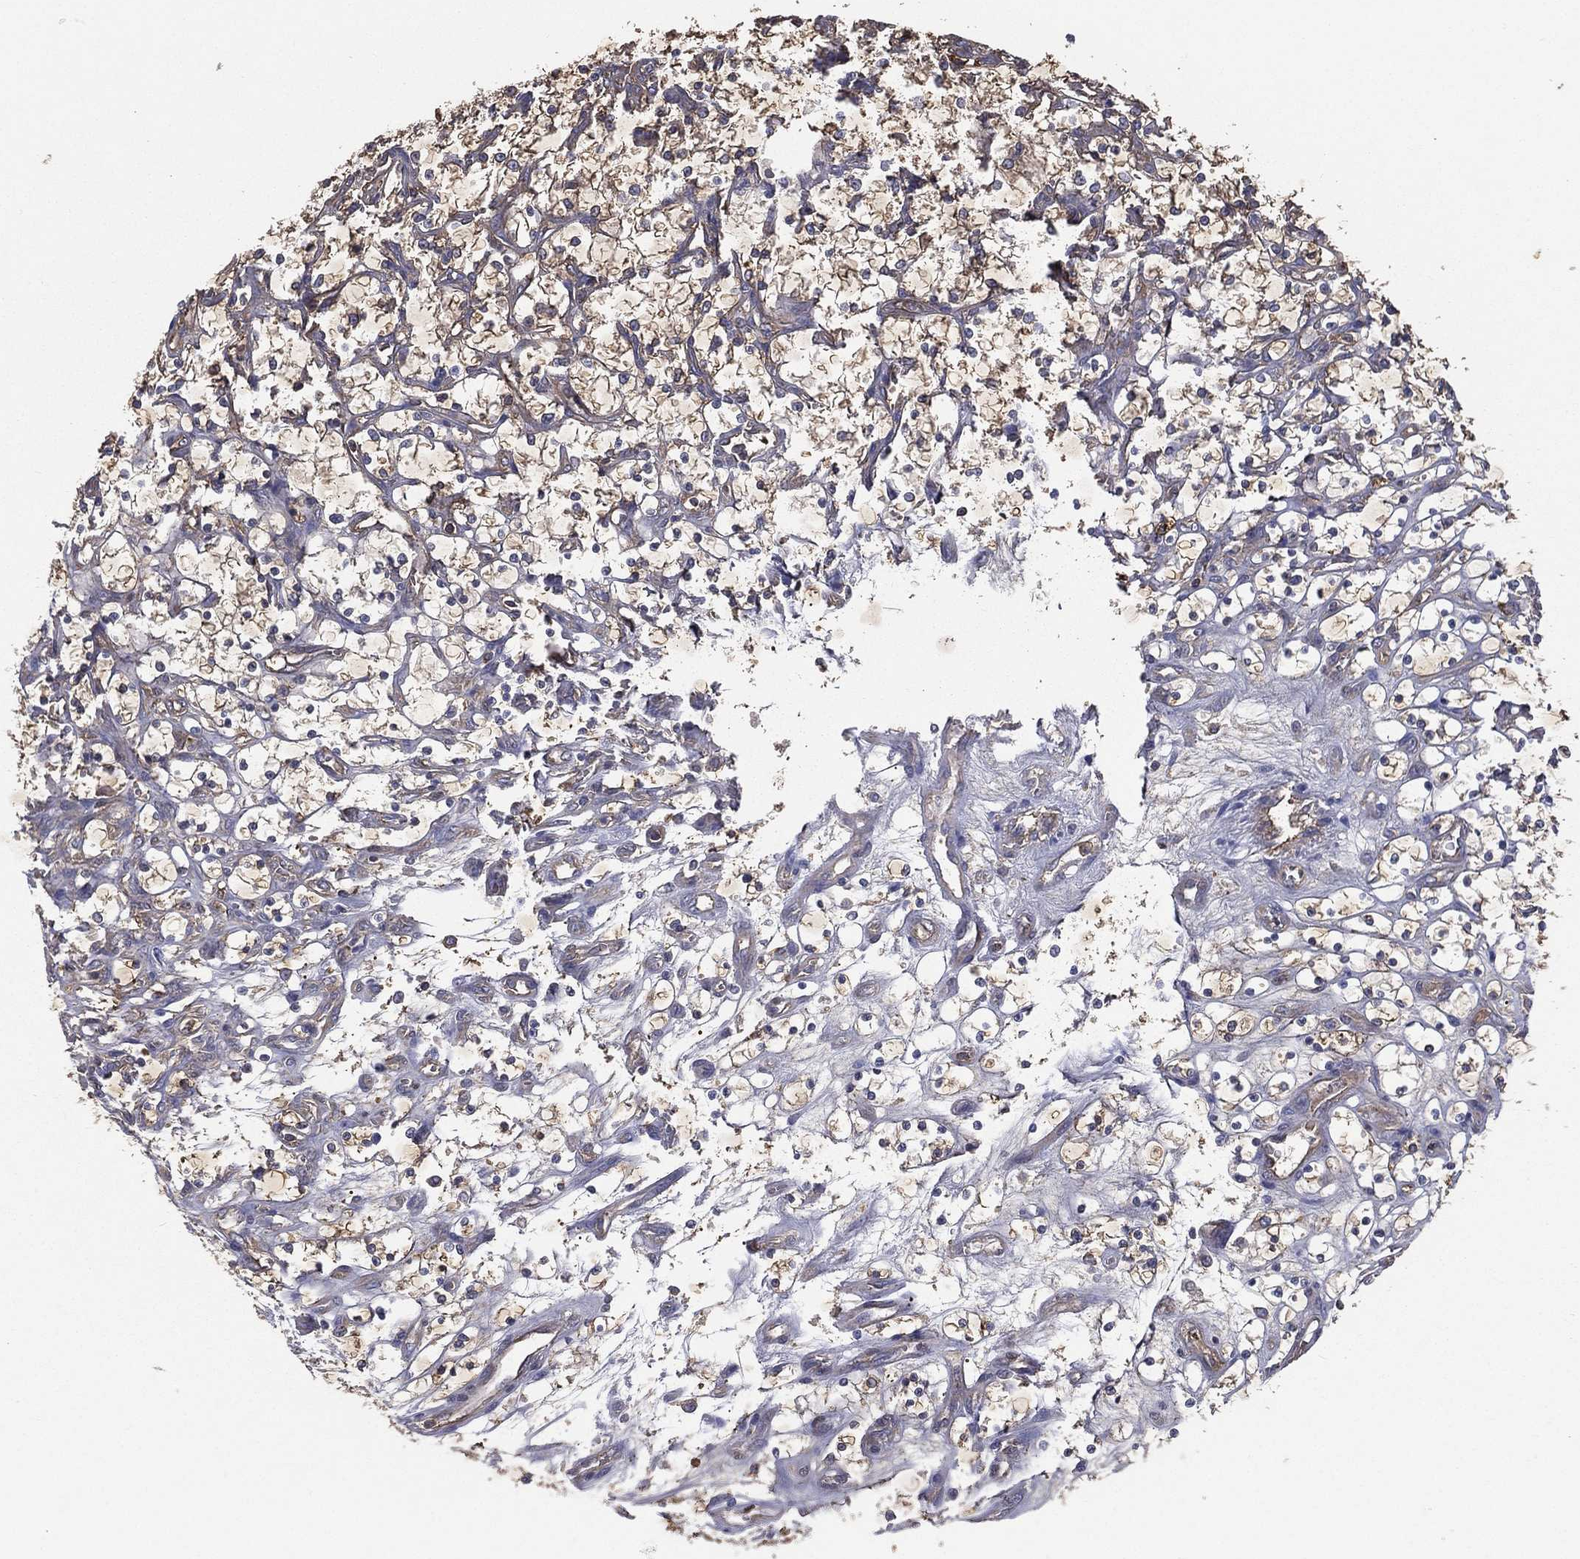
{"staining": {"intensity": "weak", "quantity": "25%-75%", "location": "cytoplasmic/membranous"}, "tissue": "renal cancer", "cell_type": "Tumor cells", "image_type": "cancer", "snomed": [{"axis": "morphology", "description": "Adenocarcinoma, NOS"}, {"axis": "topography", "description": "Kidney"}], "caption": "This is an image of immunohistochemistry staining of renal cancer, which shows weak expression in the cytoplasmic/membranous of tumor cells.", "gene": "SARS1", "patient": {"sex": "female", "age": 69}}